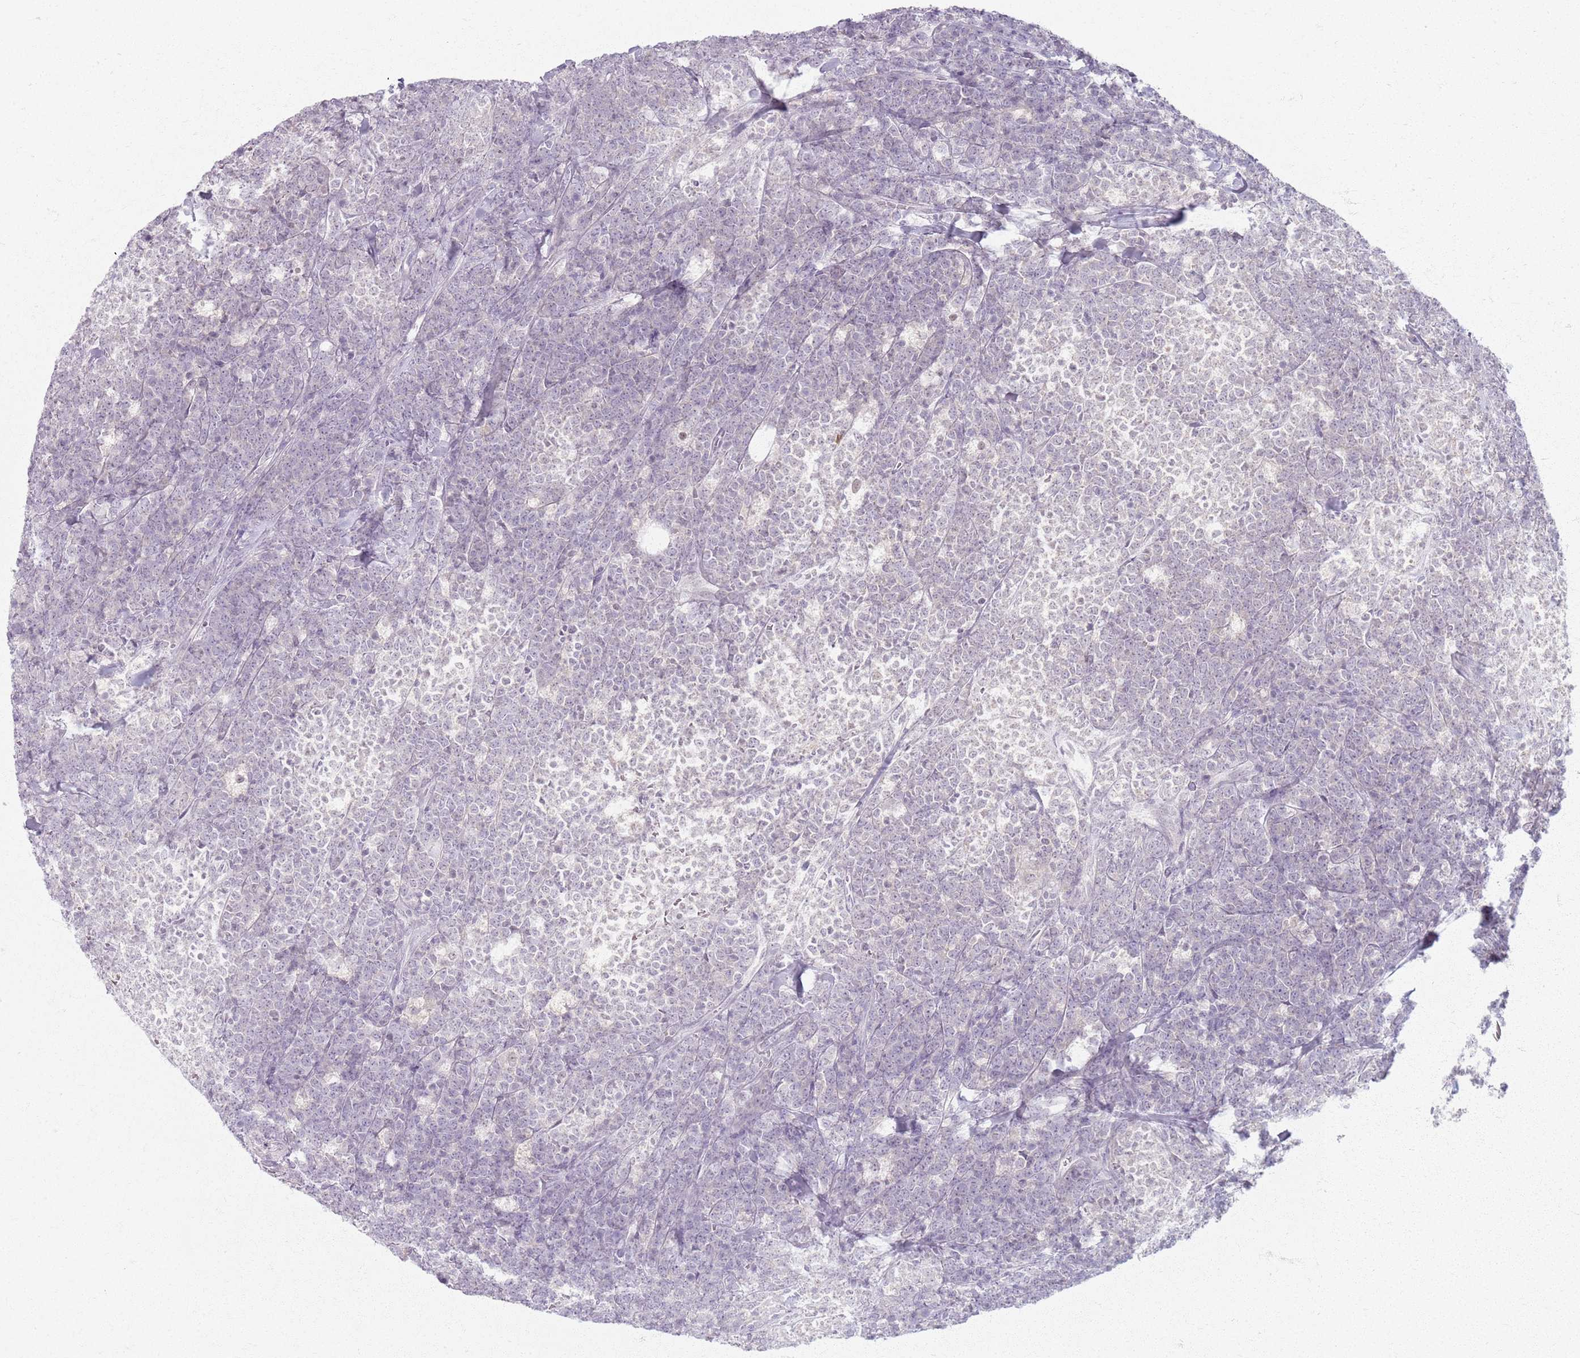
{"staining": {"intensity": "negative", "quantity": "none", "location": "none"}, "tissue": "lymphoma", "cell_type": "Tumor cells", "image_type": "cancer", "snomed": [{"axis": "morphology", "description": "Malignant lymphoma, non-Hodgkin's type, High grade"}, {"axis": "topography", "description": "Small intestine"}], "caption": "Immunohistochemical staining of lymphoma shows no significant expression in tumor cells.", "gene": "CRIPT", "patient": {"sex": "male", "age": 8}}